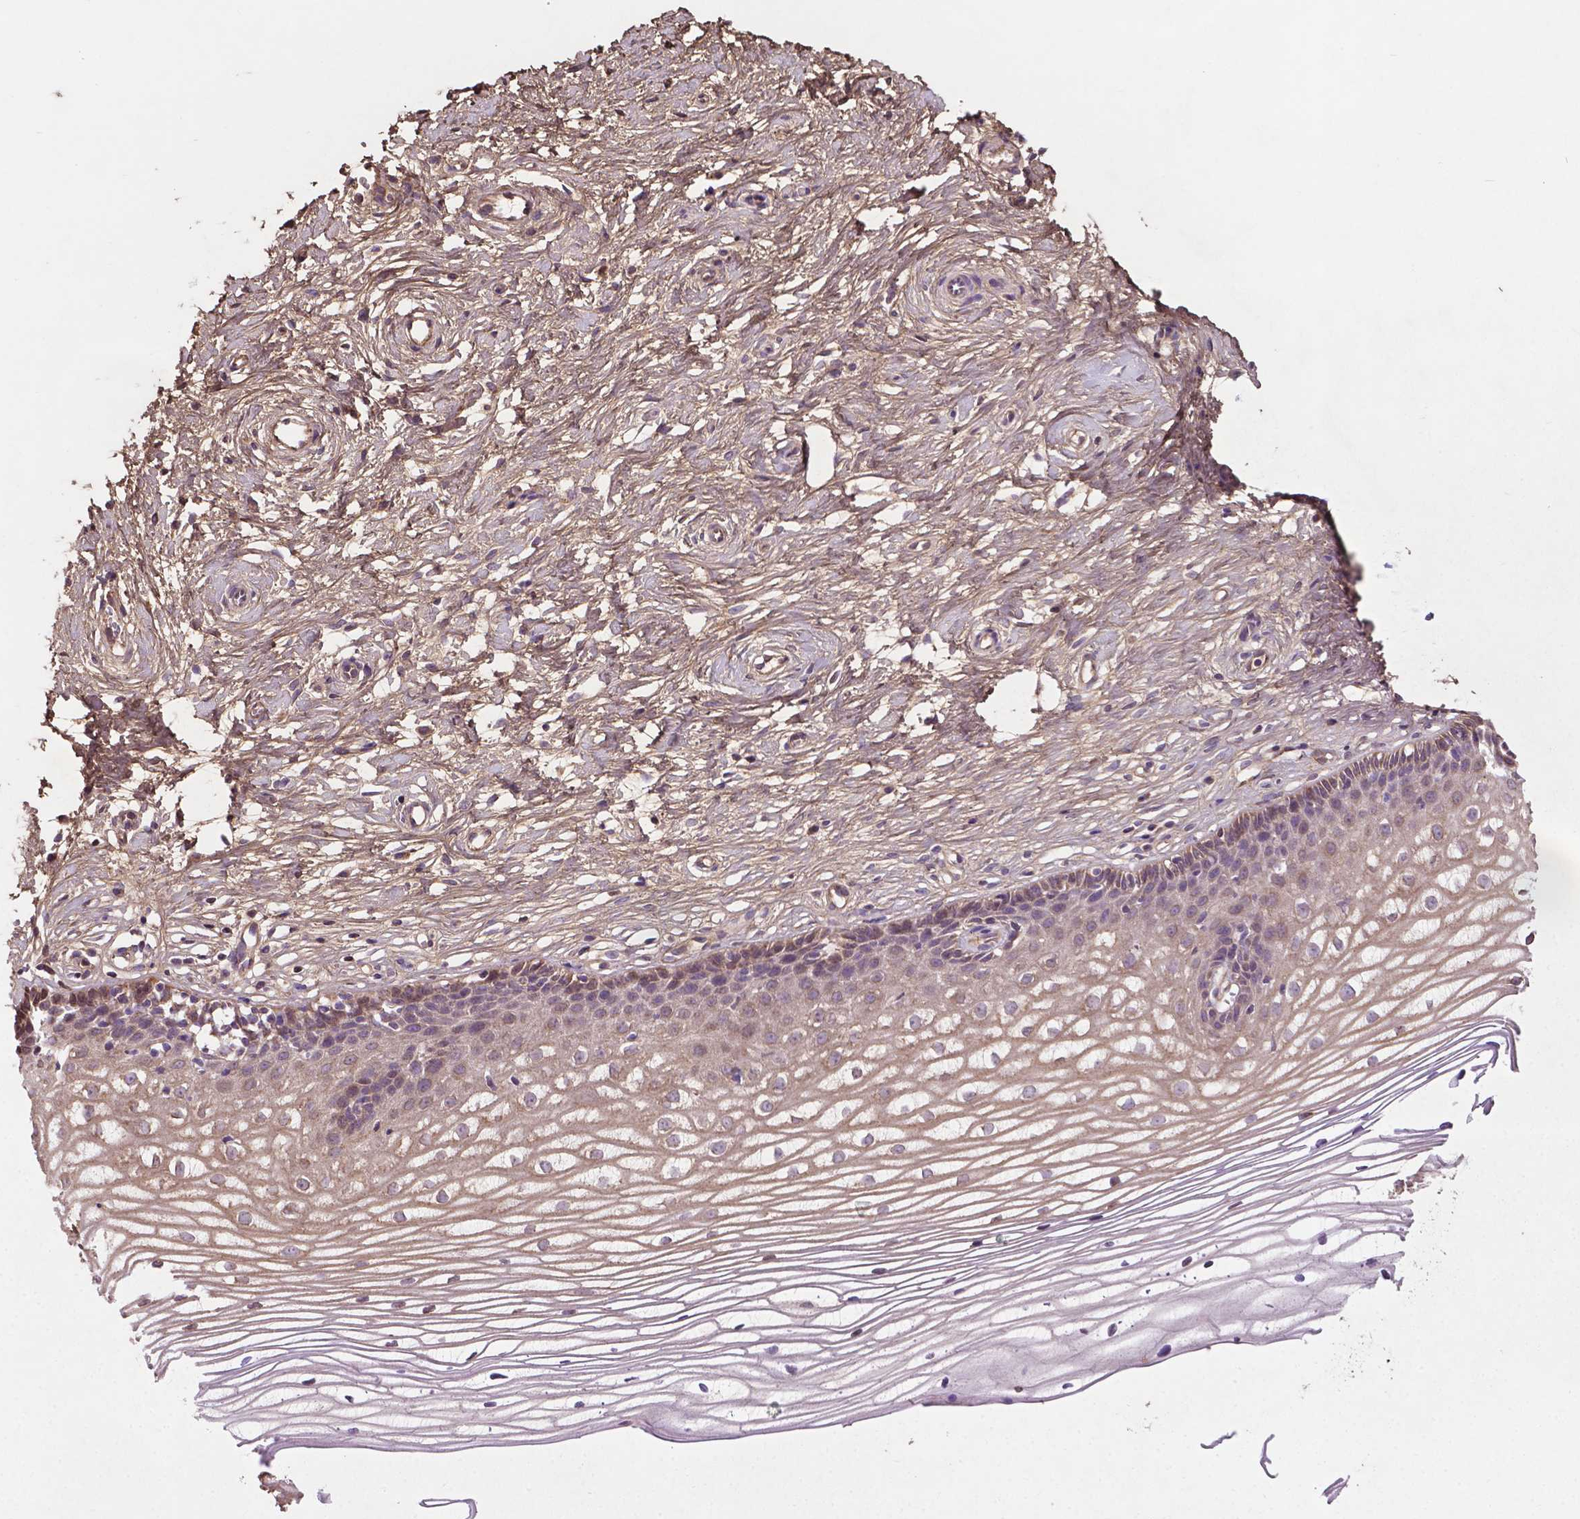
{"staining": {"intensity": "negative", "quantity": "none", "location": "none"}, "tissue": "cervix", "cell_type": "Glandular cells", "image_type": "normal", "snomed": [{"axis": "morphology", "description": "Normal tissue, NOS"}, {"axis": "topography", "description": "Cervix"}], "caption": "Immunohistochemistry (IHC) image of benign cervix: human cervix stained with DAB (3,3'-diaminobenzidine) demonstrates no significant protein expression in glandular cells. (DAB immunohistochemistry, high magnification).", "gene": "GJA9", "patient": {"sex": "female", "age": 40}}